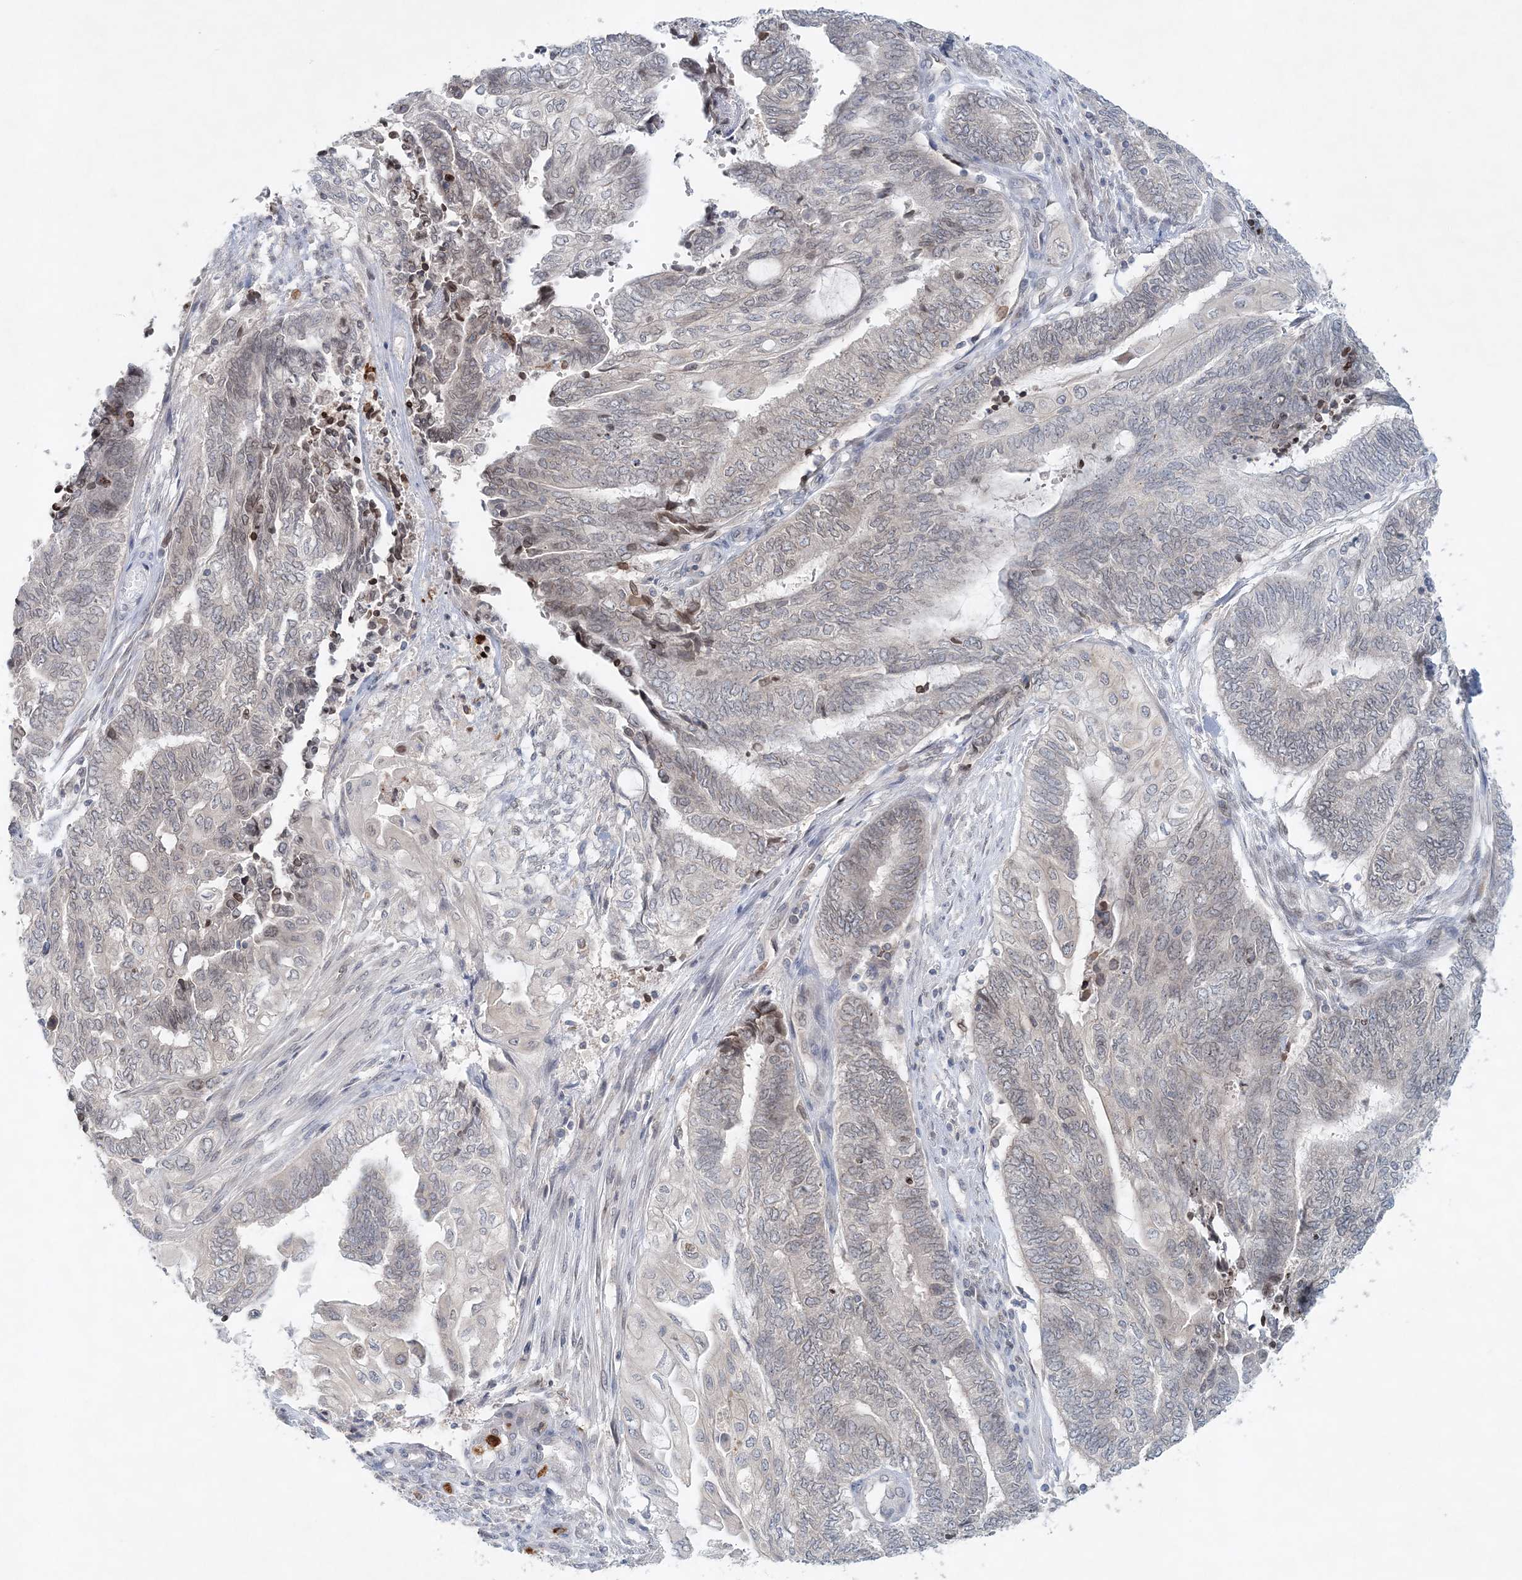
{"staining": {"intensity": "weak", "quantity": "<25%", "location": "cytoplasmic/membranous,nuclear"}, "tissue": "endometrial cancer", "cell_type": "Tumor cells", "image_type": "cancer", "snomed": [{"axis": "morphology", "description": "Adenocarcinoma, NOS"}, {"axis": "topography", "description": "Uterus"}, {"axis": "topography", "description": "Endometrium"}], "caption": "Immunohistochemical staining of endometrial cancer exhibits no significant expression in tumor cells.", "gene": "NUP54", "patient": {"sex": "female", "age": 70}}